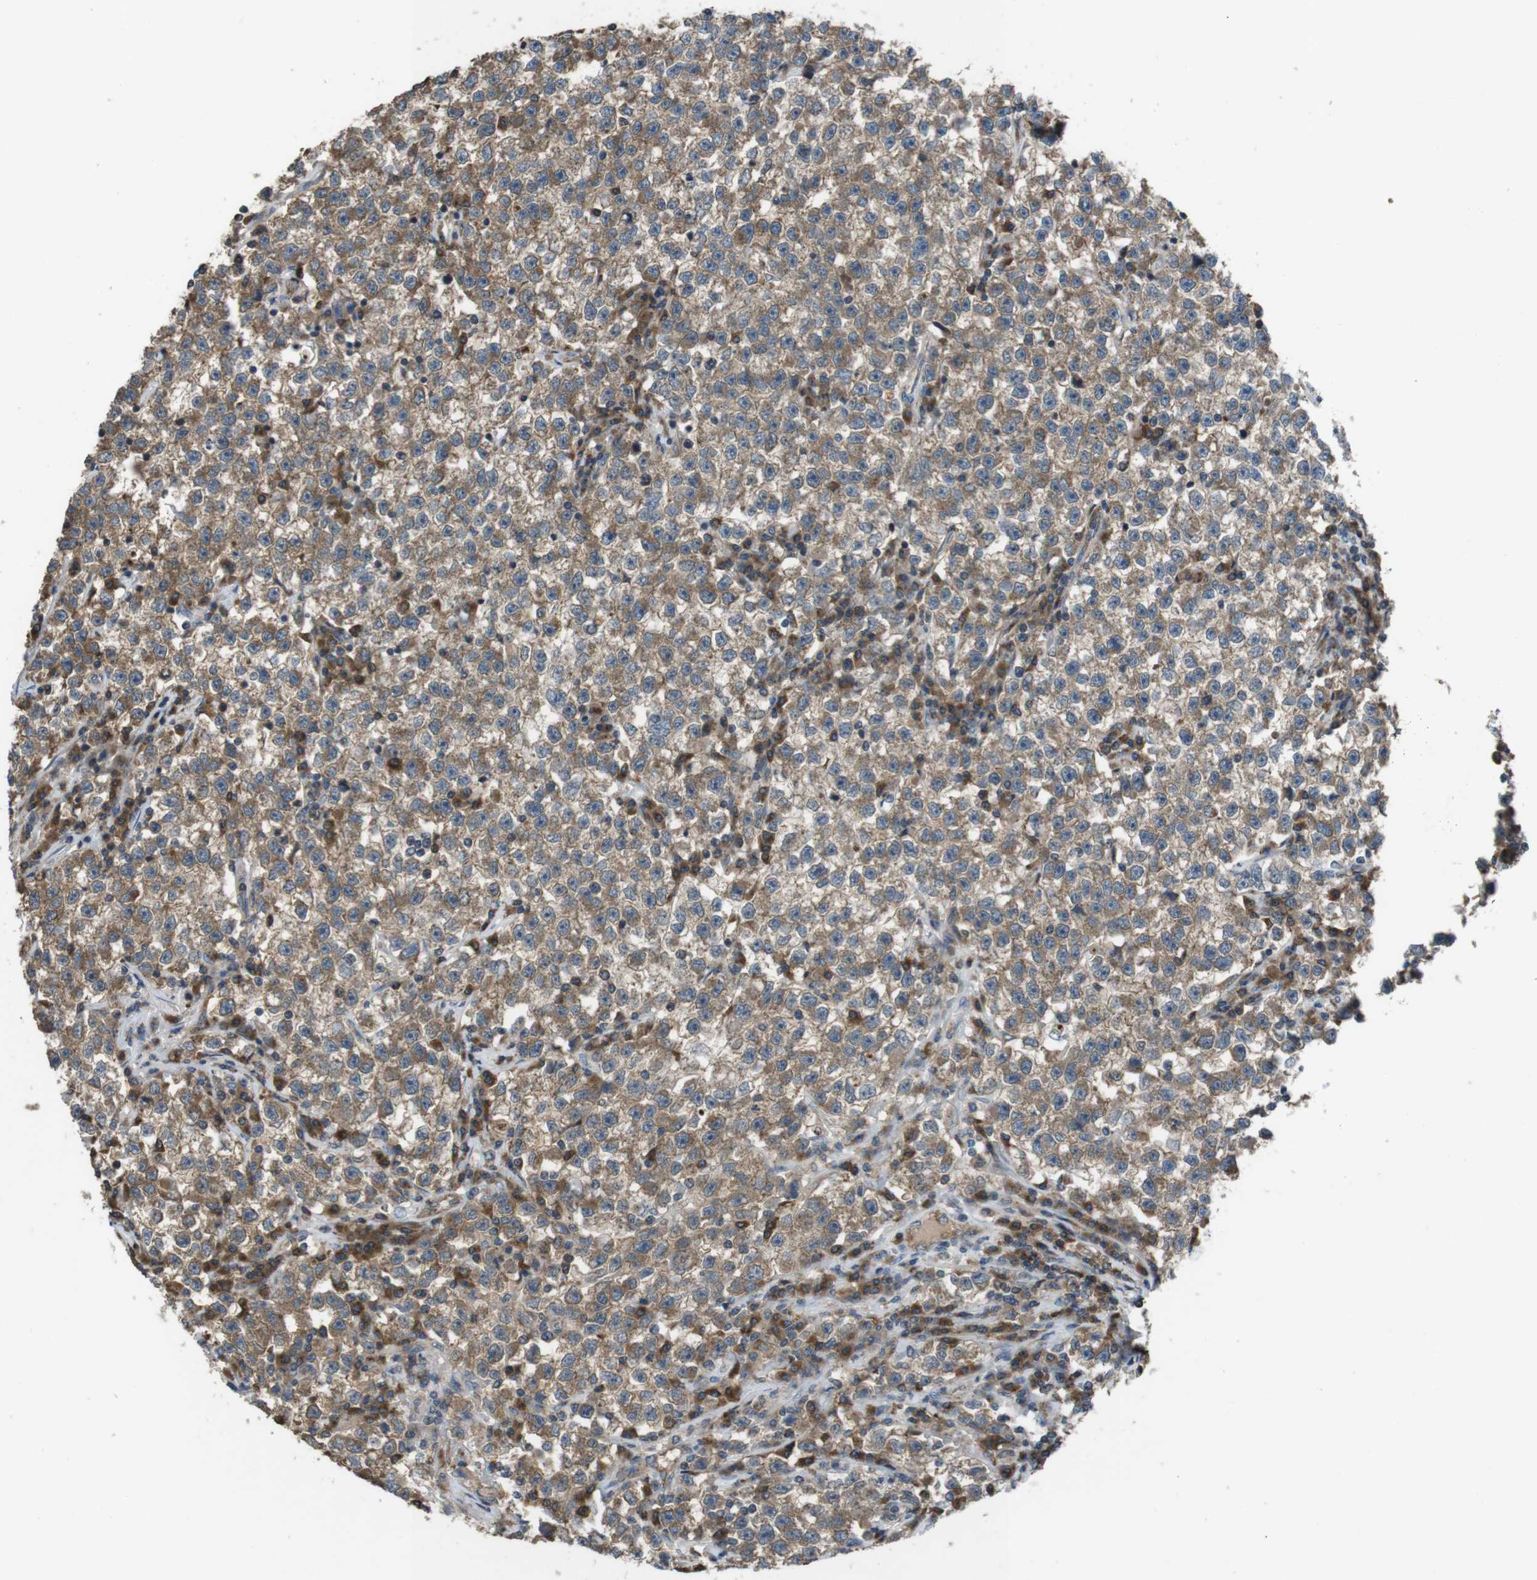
{"staining": {"intensity": "moderate", "quantity": ">75%", "location": "cytoplasmic/membranous"}, "tissue": "testis cancer", "cell_type": "Tumor cells", "image_type": "cancer", "snomed": [{"axis": "morphology", "description": "Seminoma, NOS"}, {"axis": "topography", "description": "Testis"}], "caption": "Seminoma (testis) stained for a protein (brown) displays moderate cytoplasmic/membranous positive staining in approximately >75% of tumor cells.", "gene": "SLC22A23", "patient": {"sex": "male", "age": 22}}